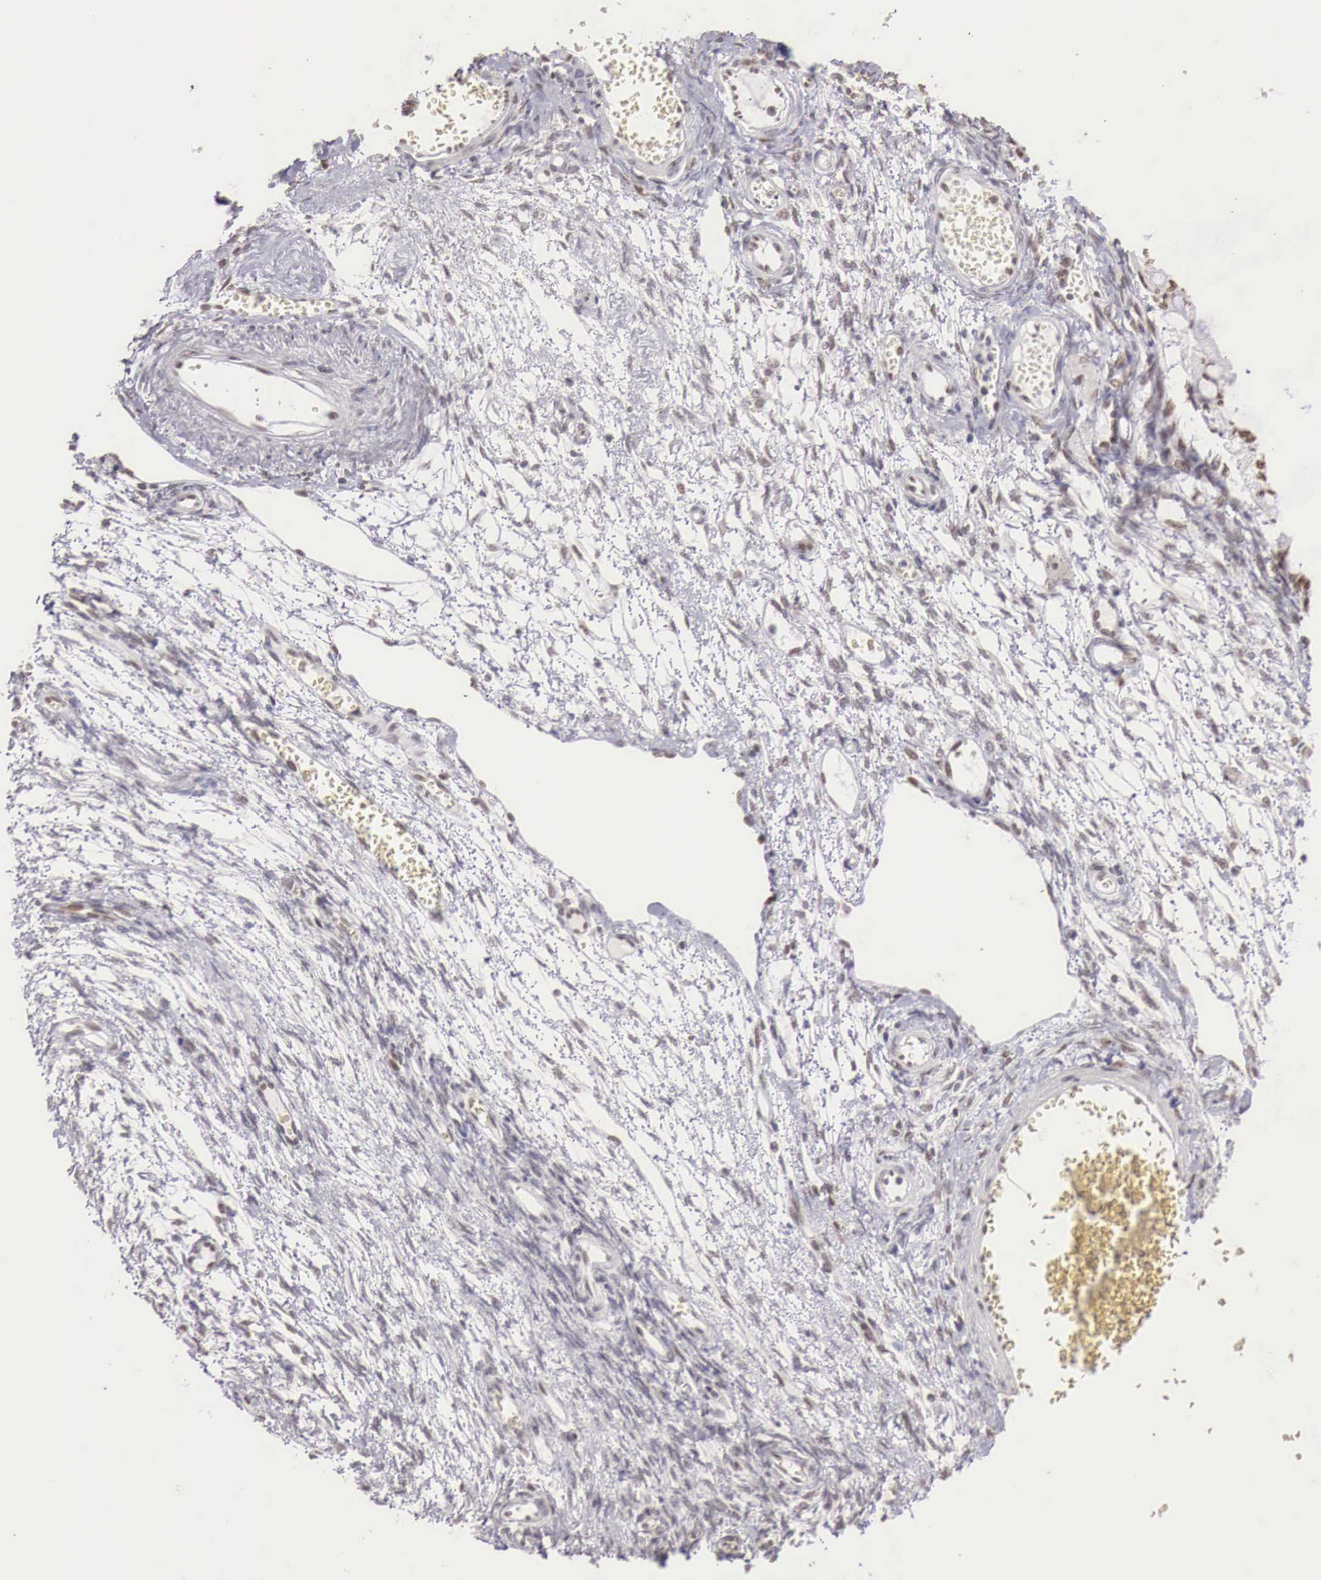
{"staining": {"intensity": "weak", "quantity": "<25%", "location": "nuclear"}, "tissue": "ovarian cancer", "cell_type": "Tumor cells", "image_type": "cancer", "snomed": [{"axis": "morphology", "description": "Cystadenocarcinoma, mucinous, NOS"}, {"axis": "topography", "description": "Ovary"}], "caption": "Ovarian cancer was stained to show a protein in brown. There is no significant positivity in tumor cells.", "gene": "PHF14", "patient": {"sex": "female", "age": 57}}